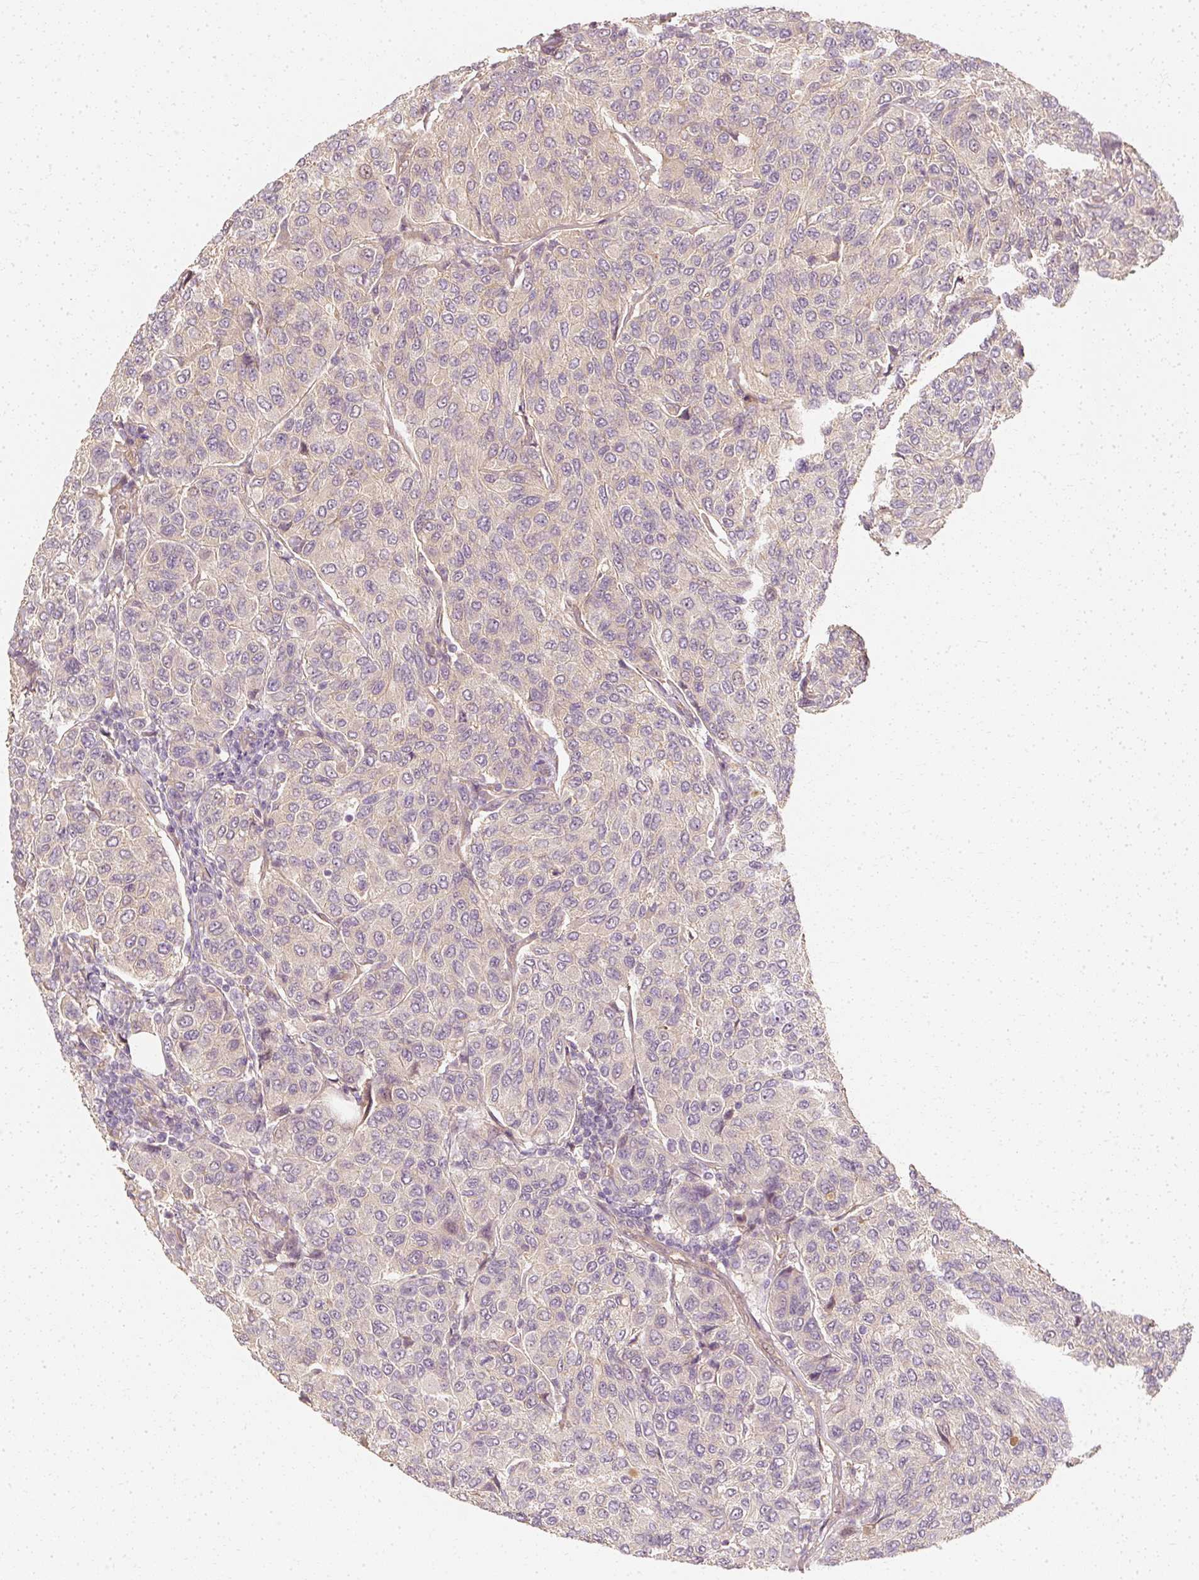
{"staining": {"intensity": "negative", "quantity": "none", "location": "none"}, "tissue": "breast cancer", "cell_type": "Tumor cells", "image_type": "cancer", "snomed": [{"axis": "morphology", "description": "Duct carcinoma"}, {"axis": "topography", "description": "Breast"}], "caption": "High power microscopy micrograph of an immunohistochemistry (IHC) micrograph of breast intraductal carcinoma, revealing no significant expression in tumor cells.", "gene": "GNAQ", "patient": {"sex": "female", "age": 55}}